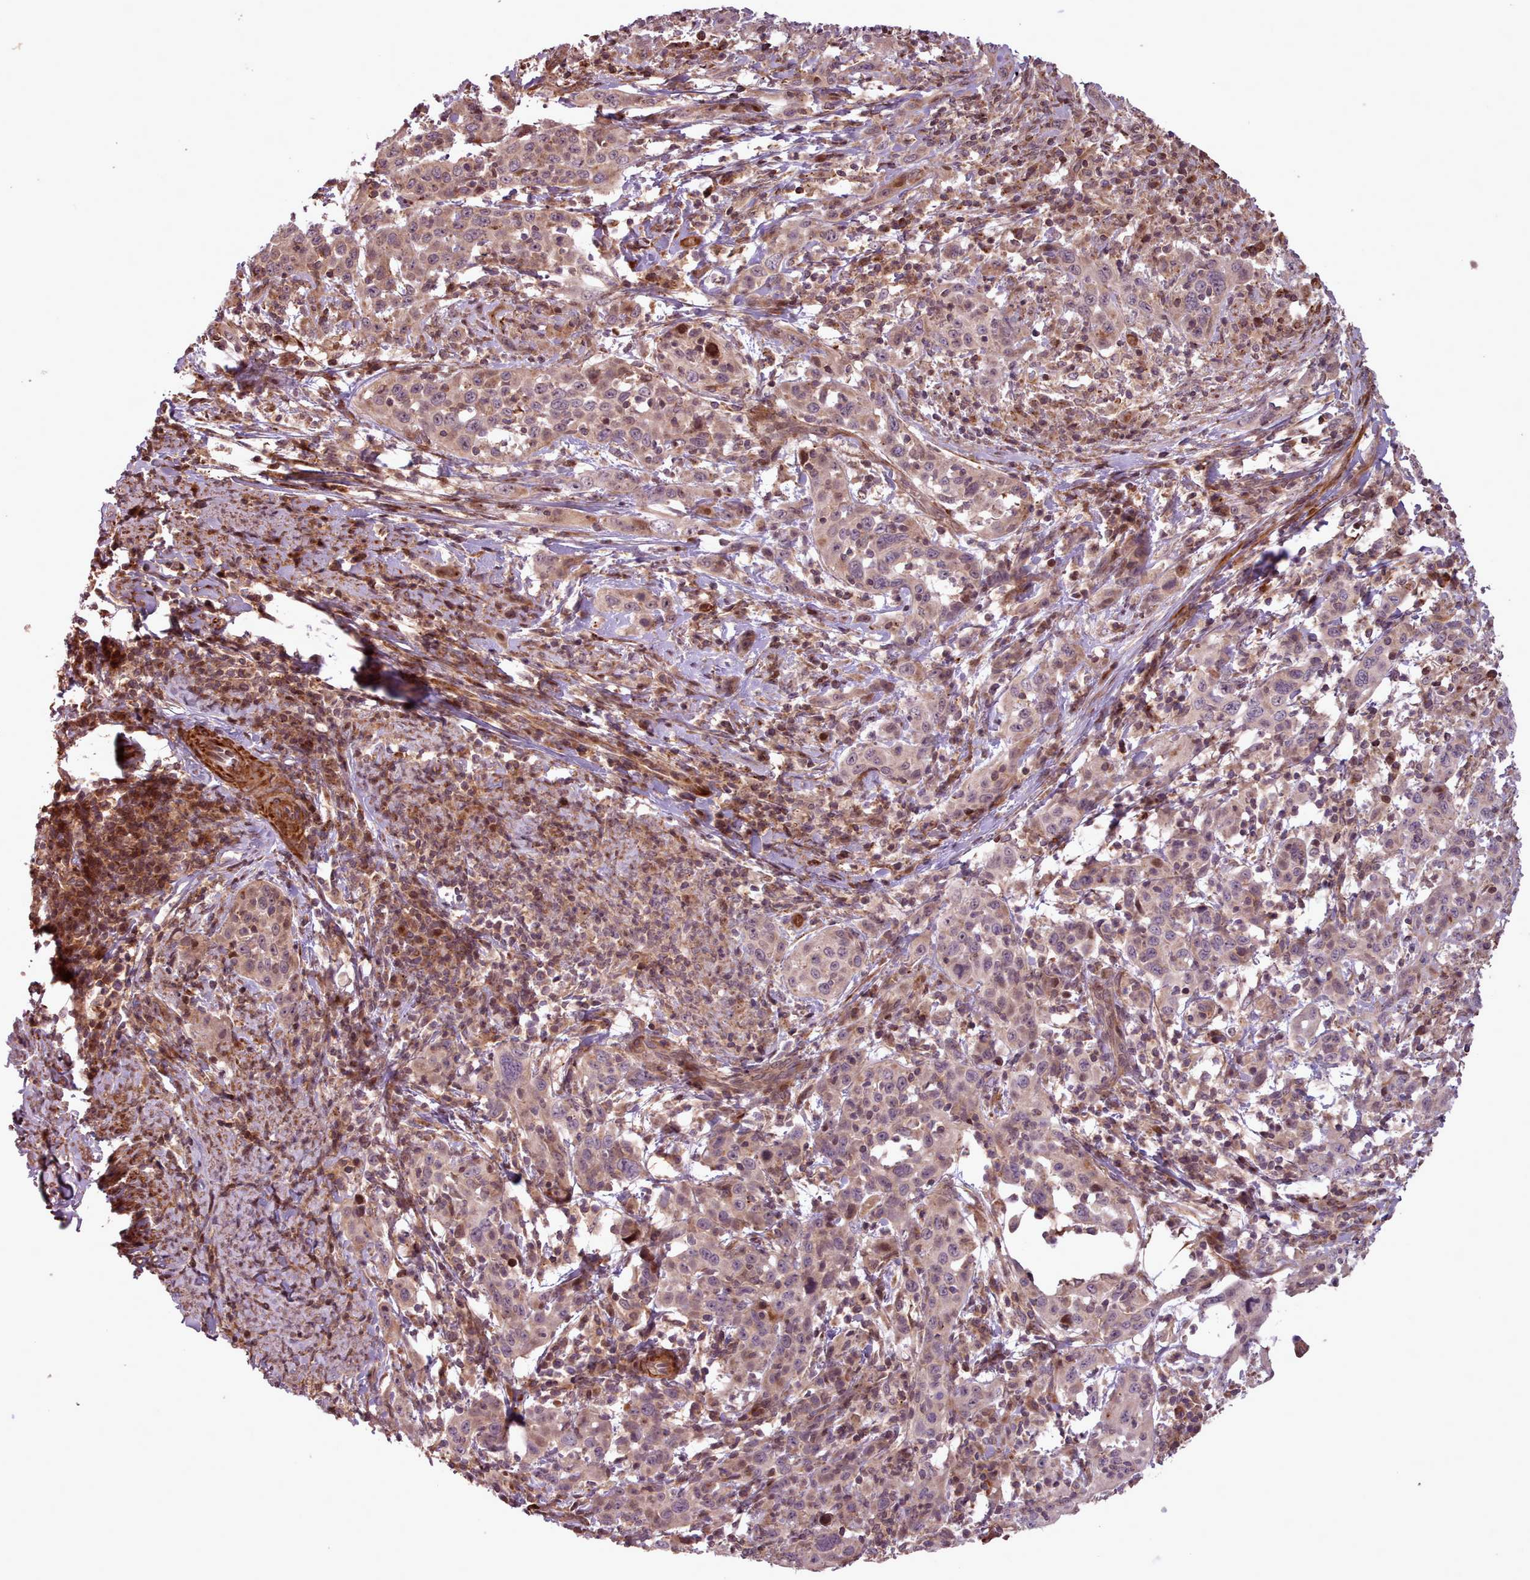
{"staining": {"intensity": "negative", "quantity": "none", "location": "none"}, "tissue": "cervical cancer", "cell_type": "Tumor cells", "image_type": "cancer", "snomed": [{"axis": "morphology", "description": "Squamous cell carcinoma, NOS"}, {"axis": "topography", "description": "Cervix"}], "caption": "The histopathology image reveals no significant positivity in tumor cells of cervical cancer.", "gene": "NLRP7", "patient": {"sex": "female", "age": 46}}